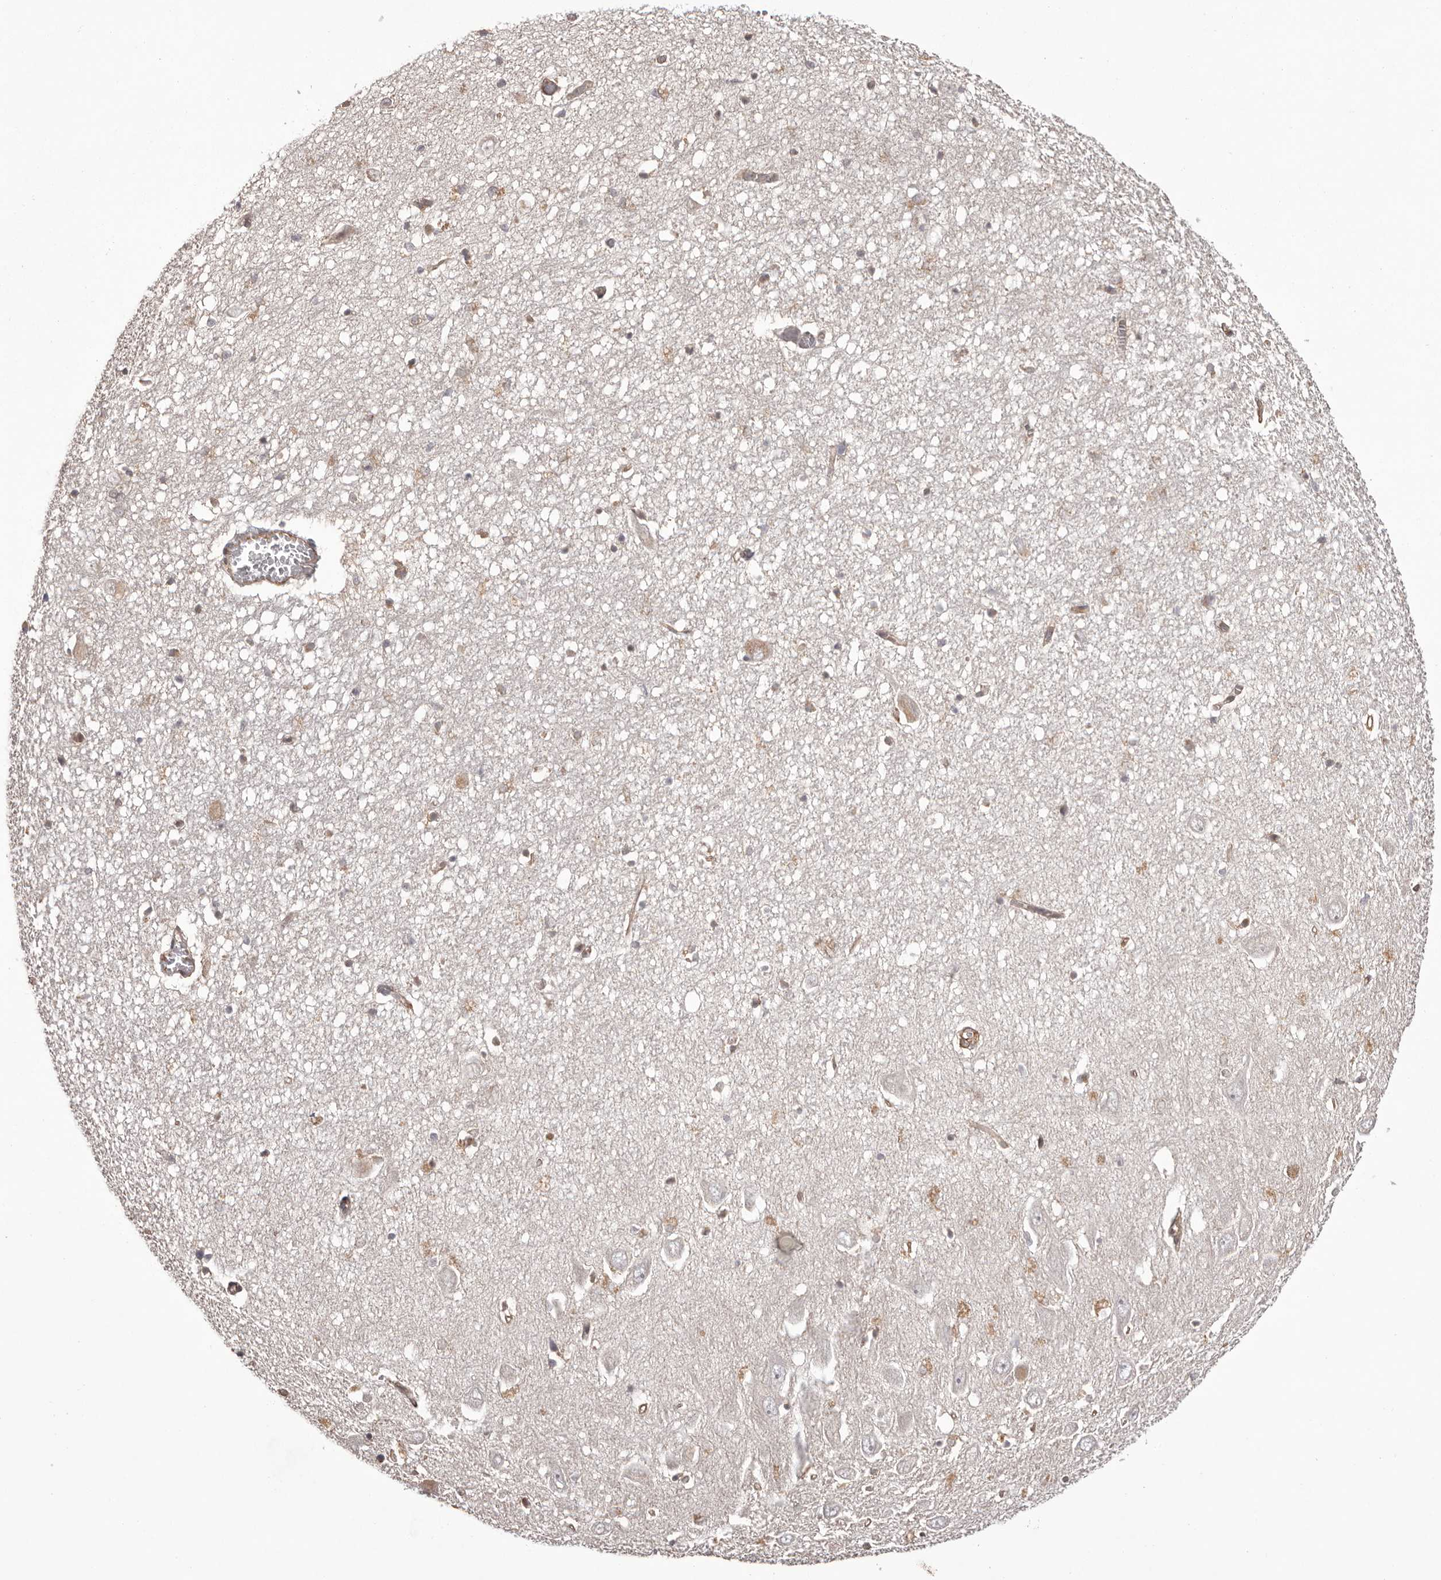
{"staining": {"intensity": "weak", "quantity": "<25%", "location": "cytoplasmic/membranous"}, "tissue": "hippocampus", "cell_type": "Glial cells", "image_type": "normal", "snomed": [{"axis": "morphology", "description": "Normal tissue, NOS"}, {"axis": "topography", "description": "Hippocampus"}], "caption": "Immunohistochemistry (IHC) of benign hippocampus displays no positivity in glial cells.", "gene": "NFKBIA", "patient": {"sex": "female", "age": 64}}